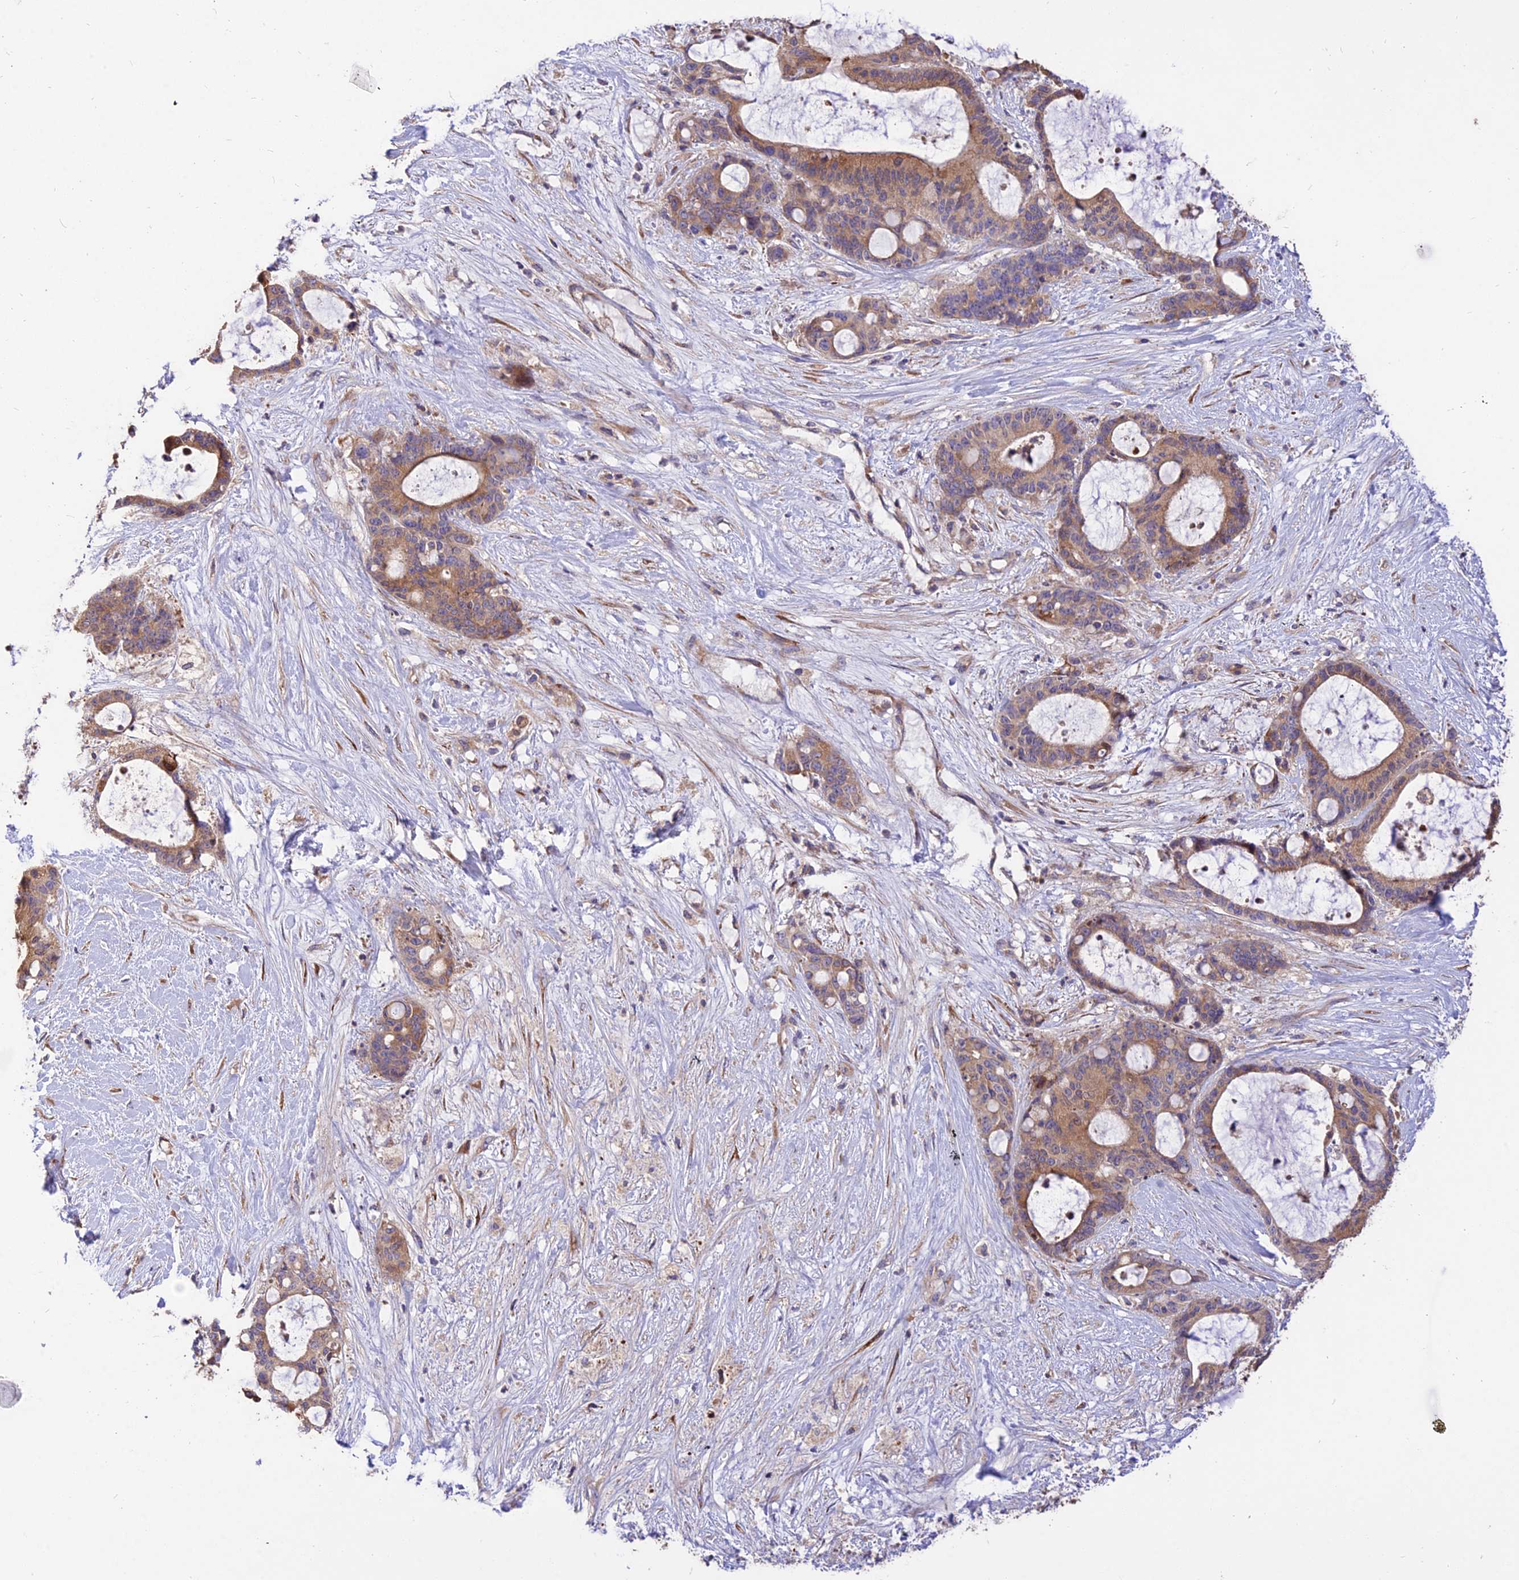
{"staining": {"intensity": "moderate", "quantity": ">75%", "location": "cytoplasmic/membranous"}, "tissue": "liver cancer", "cell_type": "Tumor cells", "image_type": "cancer", "snomed": [{"axis": "morphology", "description": "Normal tissue, NOS"}, {"axis": "morphology", "description": "Cholangiocarcinoma"}, {"axis": "topography", "description": "Liver"}, {"axis": "topography", "description": "Peripheral nerve tissue"}], "caption": "The photomicrograph exhibits a brown stain indicating the presence of a protein in the cytoplasmic/membranous of tumor cells in liver cancer.", "gene": "ROCK1", "patient": {"sex": "female", "age": 73}}